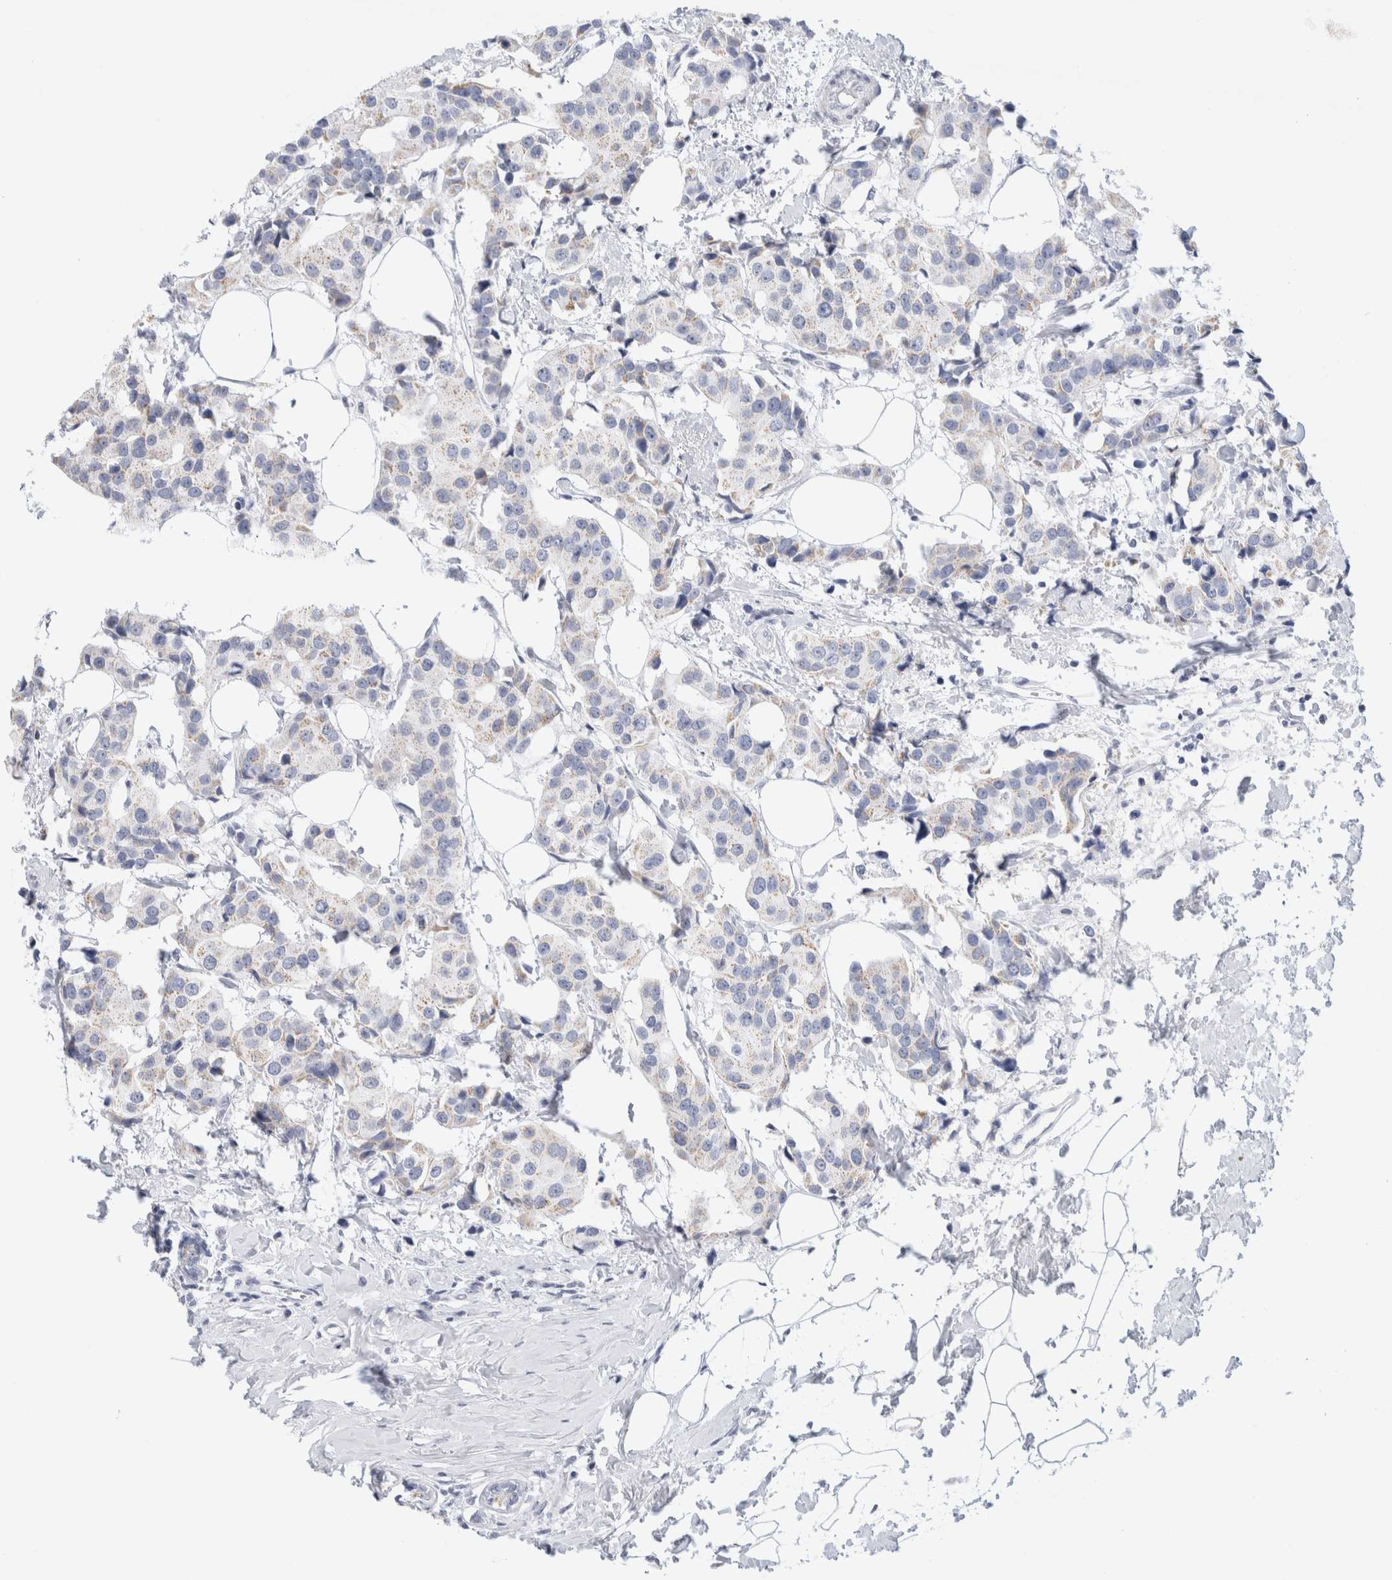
{"staining": {"intensity": "weak", "quantity": "<25%", "location": "cytoplasmic/membranous"}, "tissue": "breast cancer", "cell_type": "Tumor cells", "image_type": "cancer", "snomed": [{"axis": "morphology", "description": "Normal tissue, NOS"}, {"axis": "morphology", "description": "Duct carcinoma"}, {"axis": "topography", "description": "Breast"}], "caption": "The histopathology image shows no significant positivity in tumor cells of breast cancer (infiltrating ductal carcinoma). (DAB immunohistochemistry visualized using brightfield microscopy, high magnification).", "gene": "ECHDC2", "patient": {"sex": "female", "age": 39}}